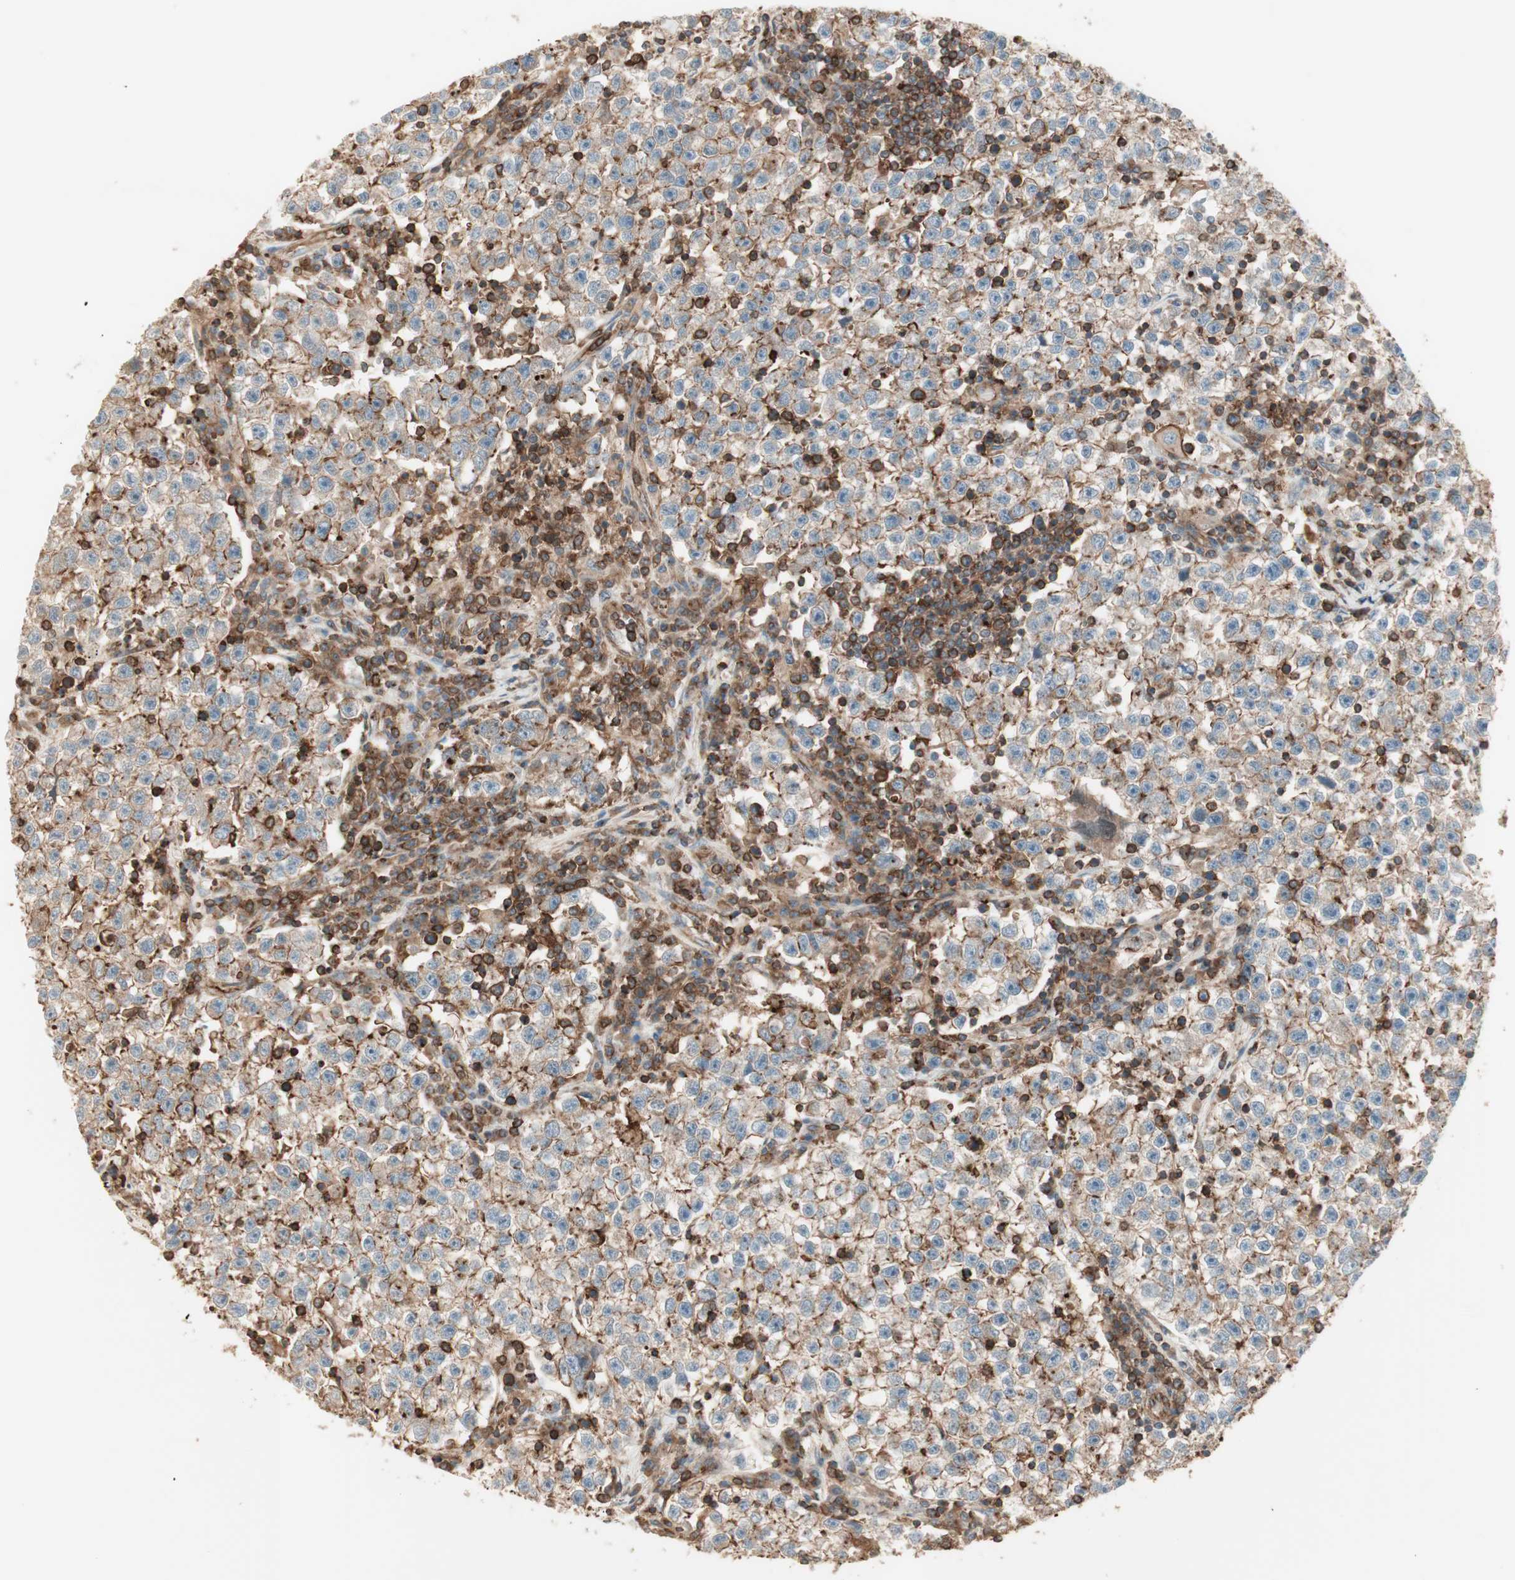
{"staining": {"intensity": "strong", "quantity": "25%-75%", "location": "cytoplasmic/membranous"}, "tissue": "testis cancer", "cell_type": "Tumor cells", "image_type": "cancer", "snomed": [{"axis": "morphology", "description": "Seminoma, NOS"}, {"axis": "topography", "description": "Testis"}], "caption": "Protein expression analysis of human testis seminoma reveals strong cytoplasmic/membranous expression in about 25%-75% of tumor cells. Using DAB (3,3'-diaminobenzidine) (brown) and hematoxylin (blue) stains, captured at high magnification using brightfield microscopy.", "gene": "TCP11L1", "patient": {"sex": "male", "age": 22}}